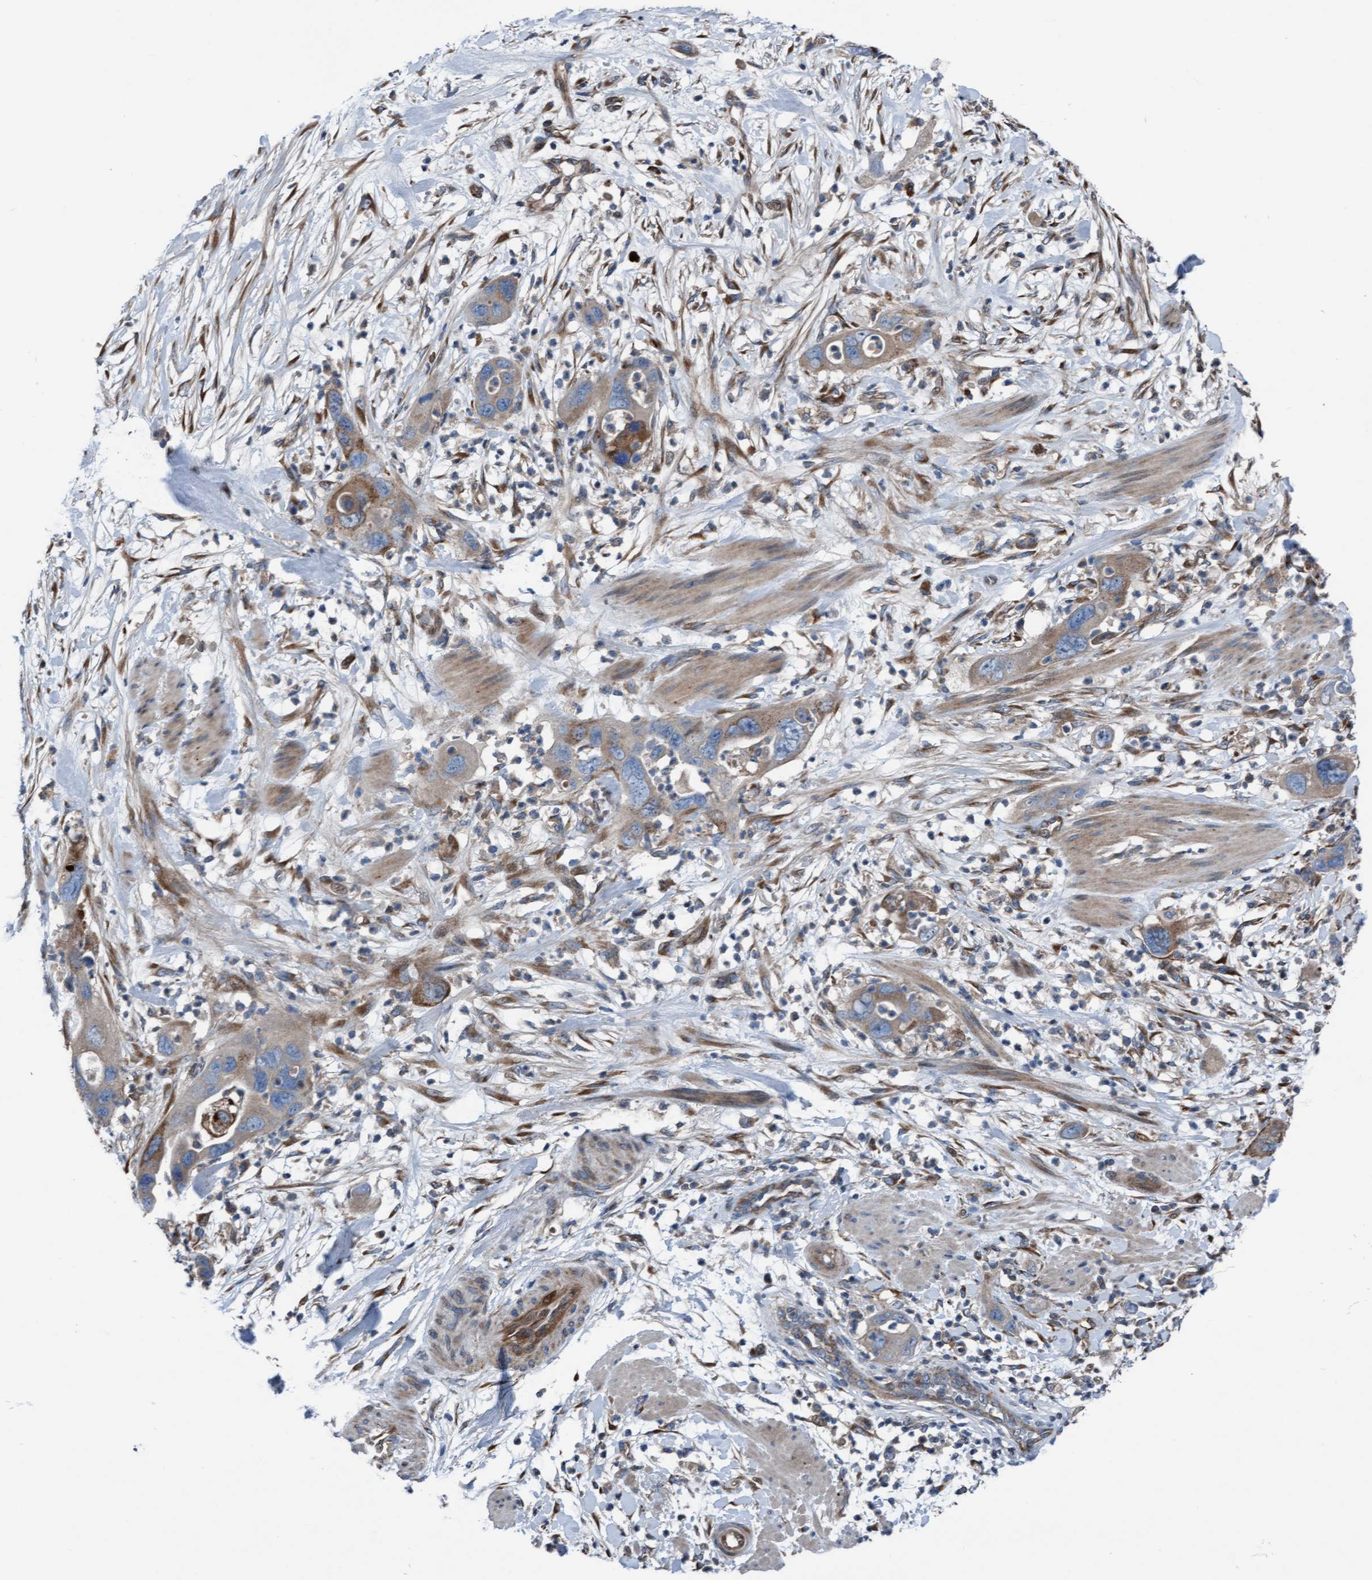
{"staining": {"intensity": "moderate", "quantity": ">75%", "location": "cytoplasmic/membranous"}, "tissue": "pancreatic cancer", "cell_type": "Tumor cells", "image_type": "cancer", "snomed": [{"axis": "morphology", "description": "Adenocarcinoma, NOS"}, {"axis": "topography", "description": "Pancreas"}], "caption": "Human adenocarcinoma (pancreatic) stained with a brown dye reveals moderate cytoplasmic/membranous positive expression in approximately >75% of tumor cells.", "gene": "KLHL26", "patient": {"sex": "female", "age": 71}}